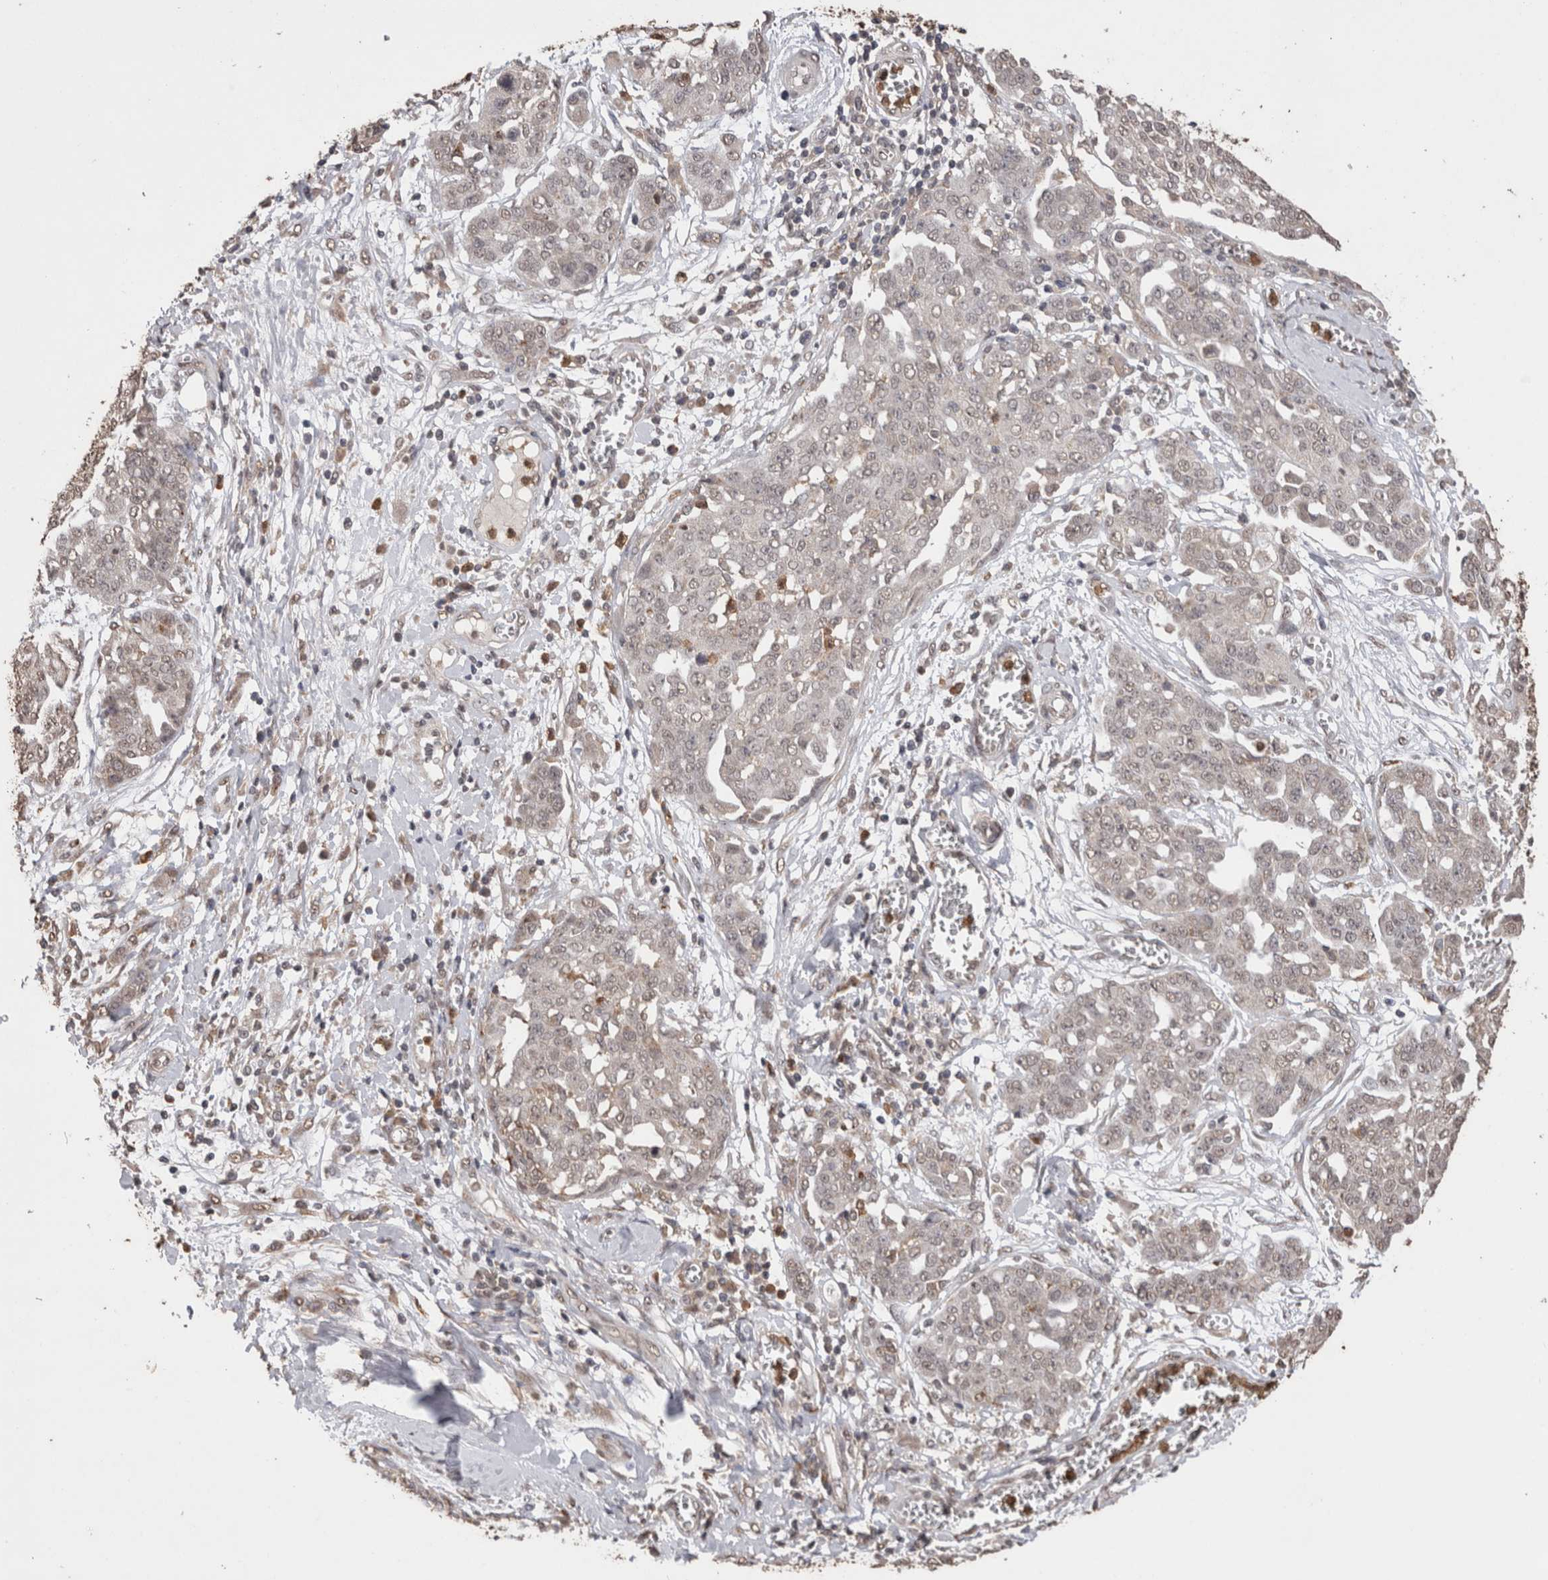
{"staining": {"intensity": "negative", "quantity": "none", "location": "none"}, "tissue": "ovarian cancer", "cell_type": "Tumor cells", "image_type": "cancer", "snomed": [{"axis": "morphology", "description": "Cystadenocarcinoma, serous, NOS"}, {"axis": "topography", "description": "Soft tissue"}, {"axis": "topography", "description": "Ovary"}], "caption": "This histopathology image is of ovarian cancer (serous cystadenocarcinoma) stained with immunohistochemistry (IHC) to label a protein in brown with the nuclei are counter-stained blue. There is no expression in tumor cells.", "gene": "GRK5", "patient": {"sex": "female", "age": 57}}